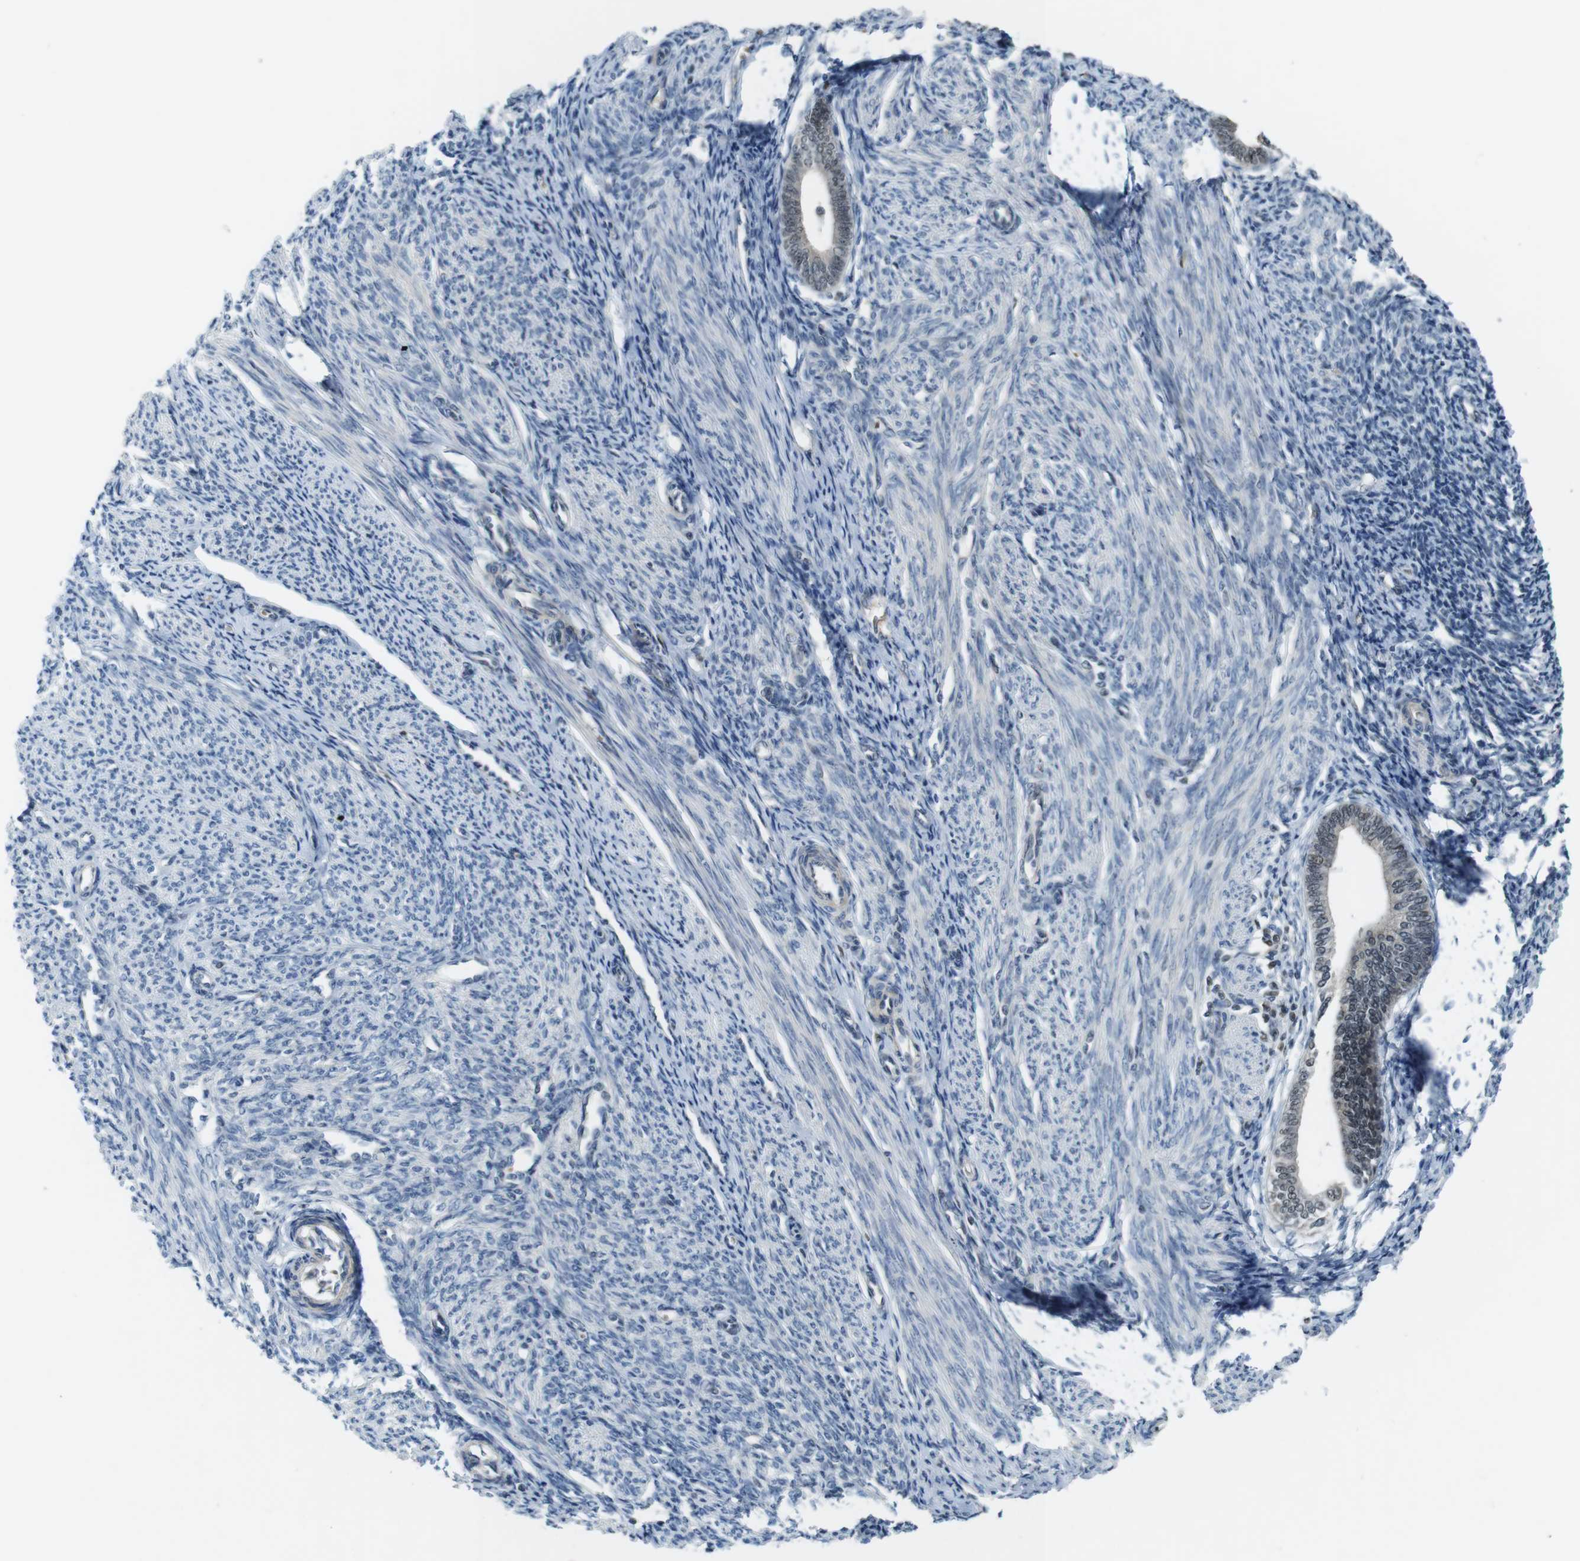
{"staining": {"intensity": "weak", "quantity": "<25%", "location": "nuclear"}, "tissue": "endometrium", "cell_type": "Cells in endometrial stroma", "image_type": "normal", "snomed": [{"axis": "morphology", "description": "Normal tissue, NOS"}, {"axis": "topography", "description": "Endometrium"}], "caption": "The immunohistochemistry (IHC) histopathology image has no significant staining in cells in endometrial stroma of endometrium.", "gene": "MAPKAPK5", "patient": {"sex": "female", "age": 57}}